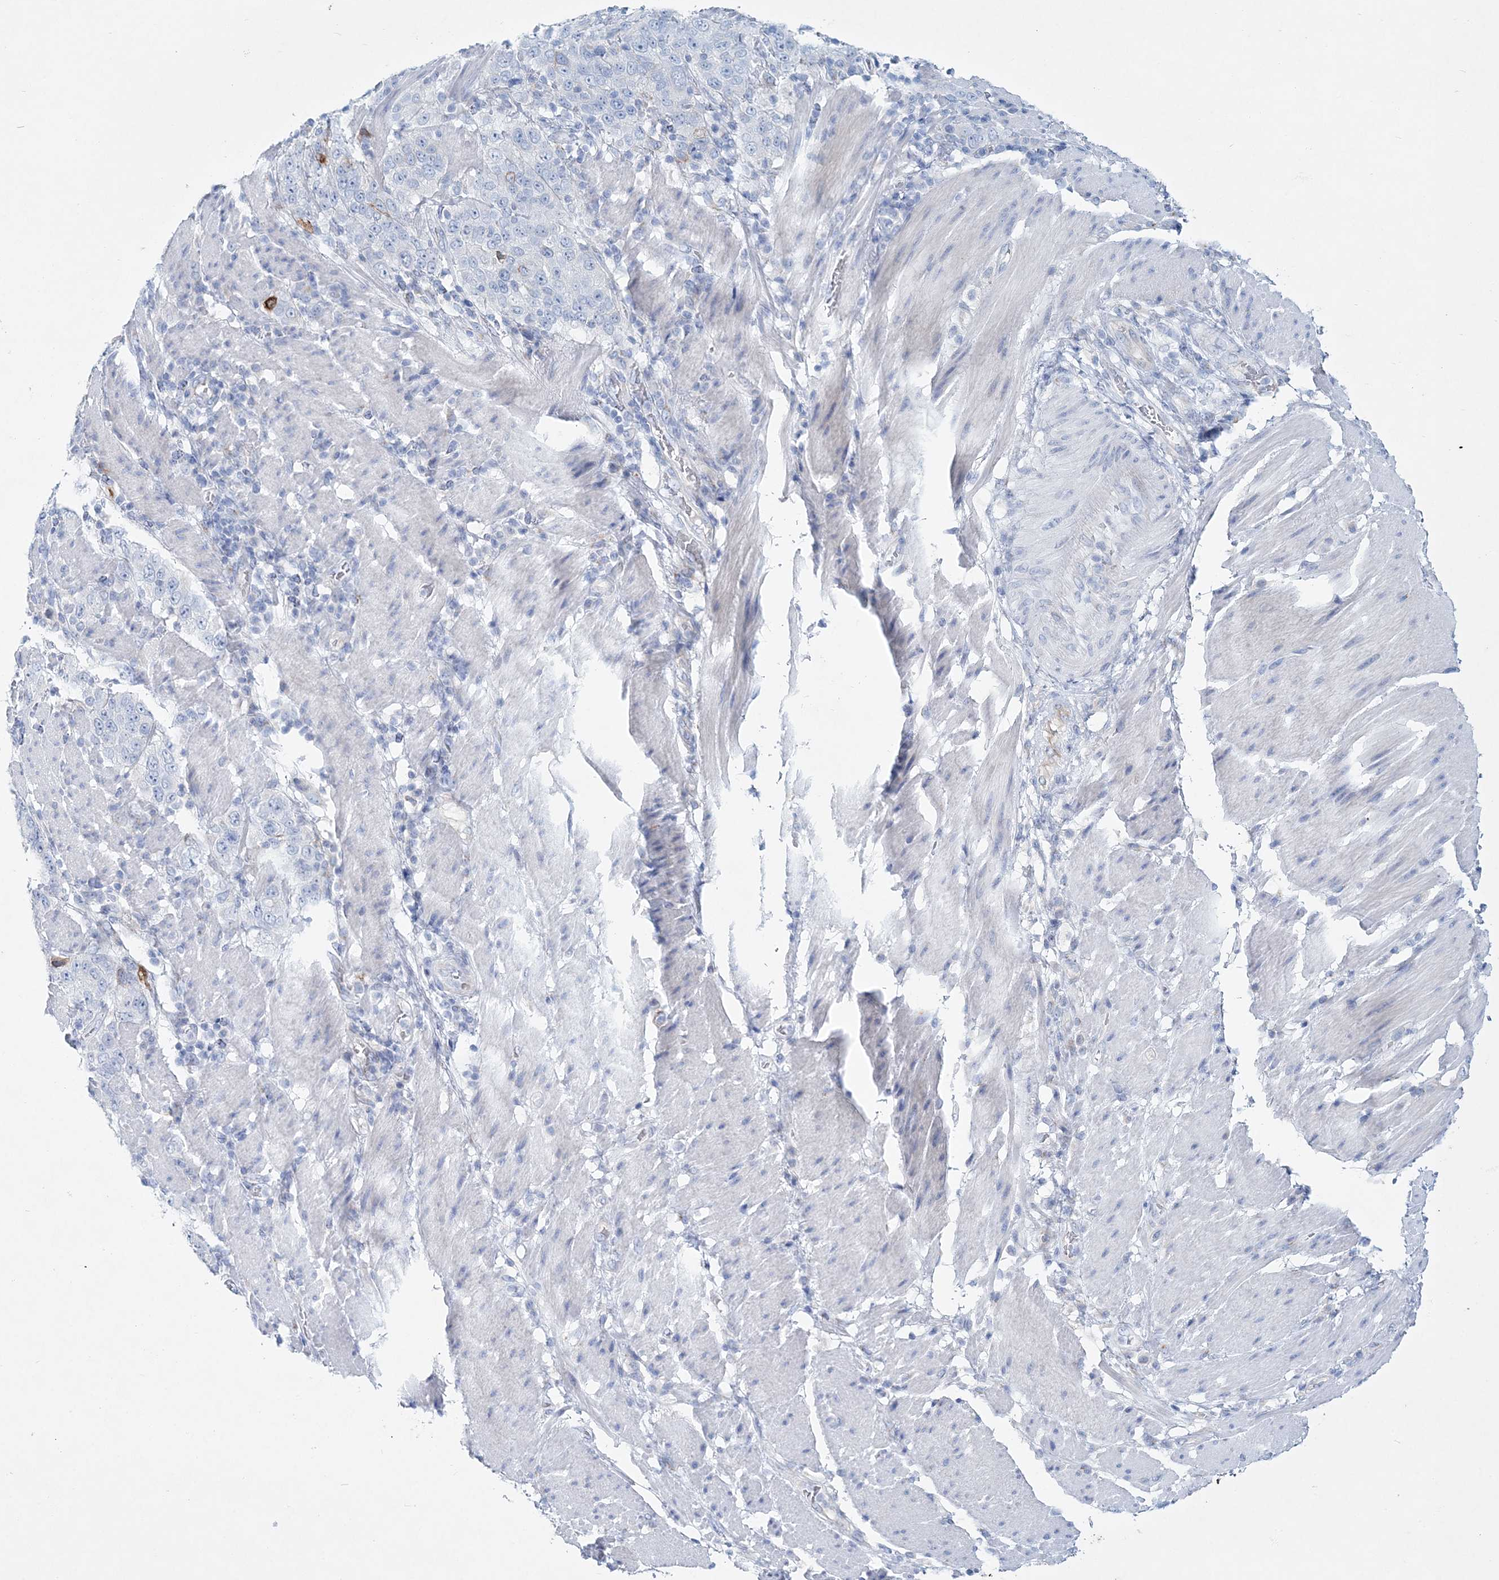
{"staining": {"intensity": "negative", "quantity": "none", "location": "none"}, "tissue": "stomach cancer", "cell_type": "Tumor cells", "image_type": "cancer", "snomed": [{"axis": "morphology", "description": "Adenocarcinoma, NOS"}, {"axis": "topography", "description": "Stomach"}], "caption": "Stomach adenocarcinoma stained for a protein using immunohistochemistry (IHC) reveals no expression tumor cells.", "gene": "ADGRL1", "patient": {"sex": "male", "age": 48}}